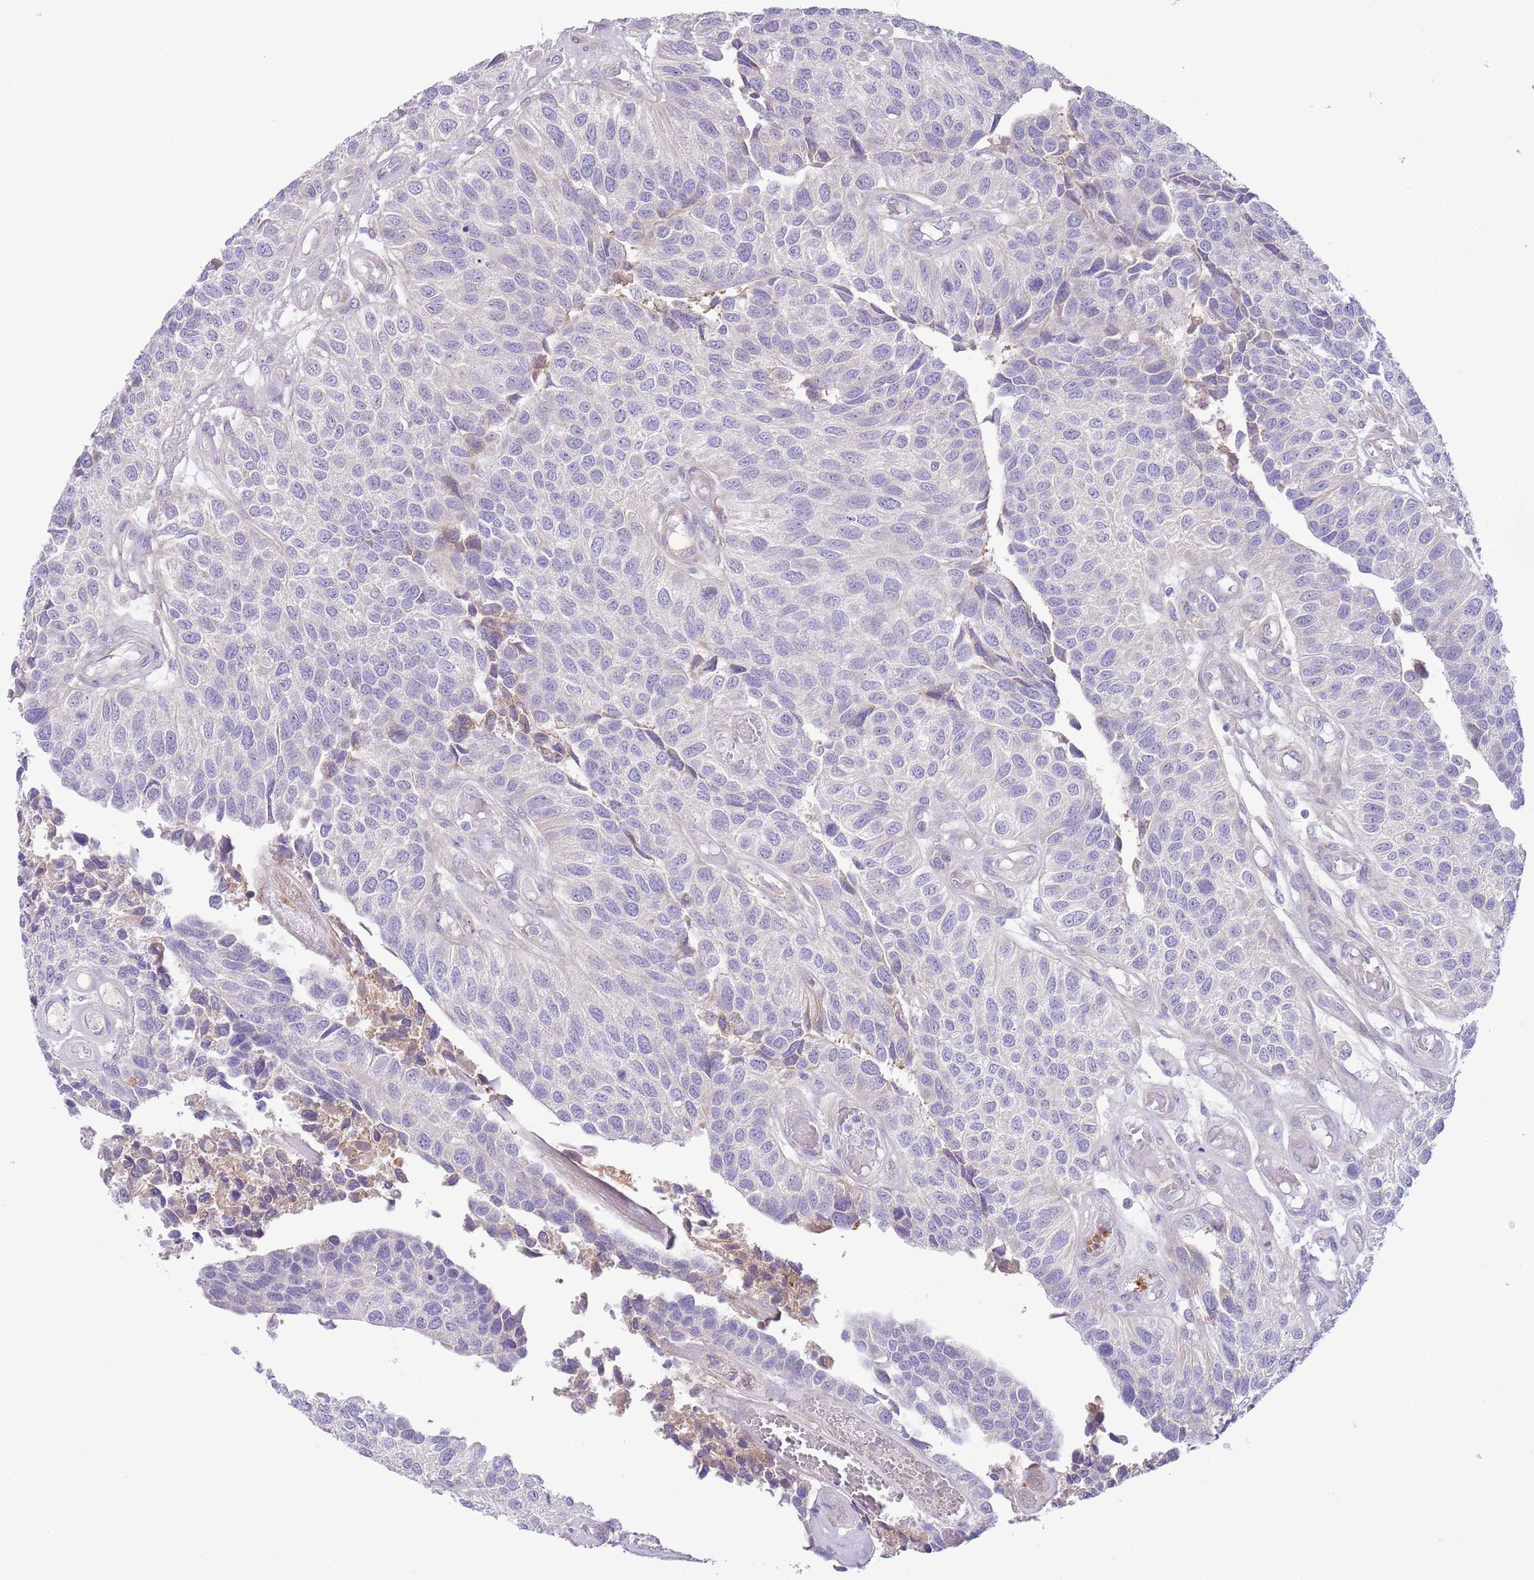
{"staining": {"intensity": "negative", "quantity": "none", "location": "none"}, "tissue": "urothelial cancer", "cell_type": "Tumor cells", "image_type": "cancer", "snomed": [{"axis": "morphology", "description": "Urothelial carcinoma, NOS"}, {"axis": "topography", "description": "Urinary bladder"}], "caption": "Human urothelial cancer stained for a protein using IHC demonstrates no positivity in tumor cells.", "gene": "CFH", "patient": {"sex": "male", "age": 55}}